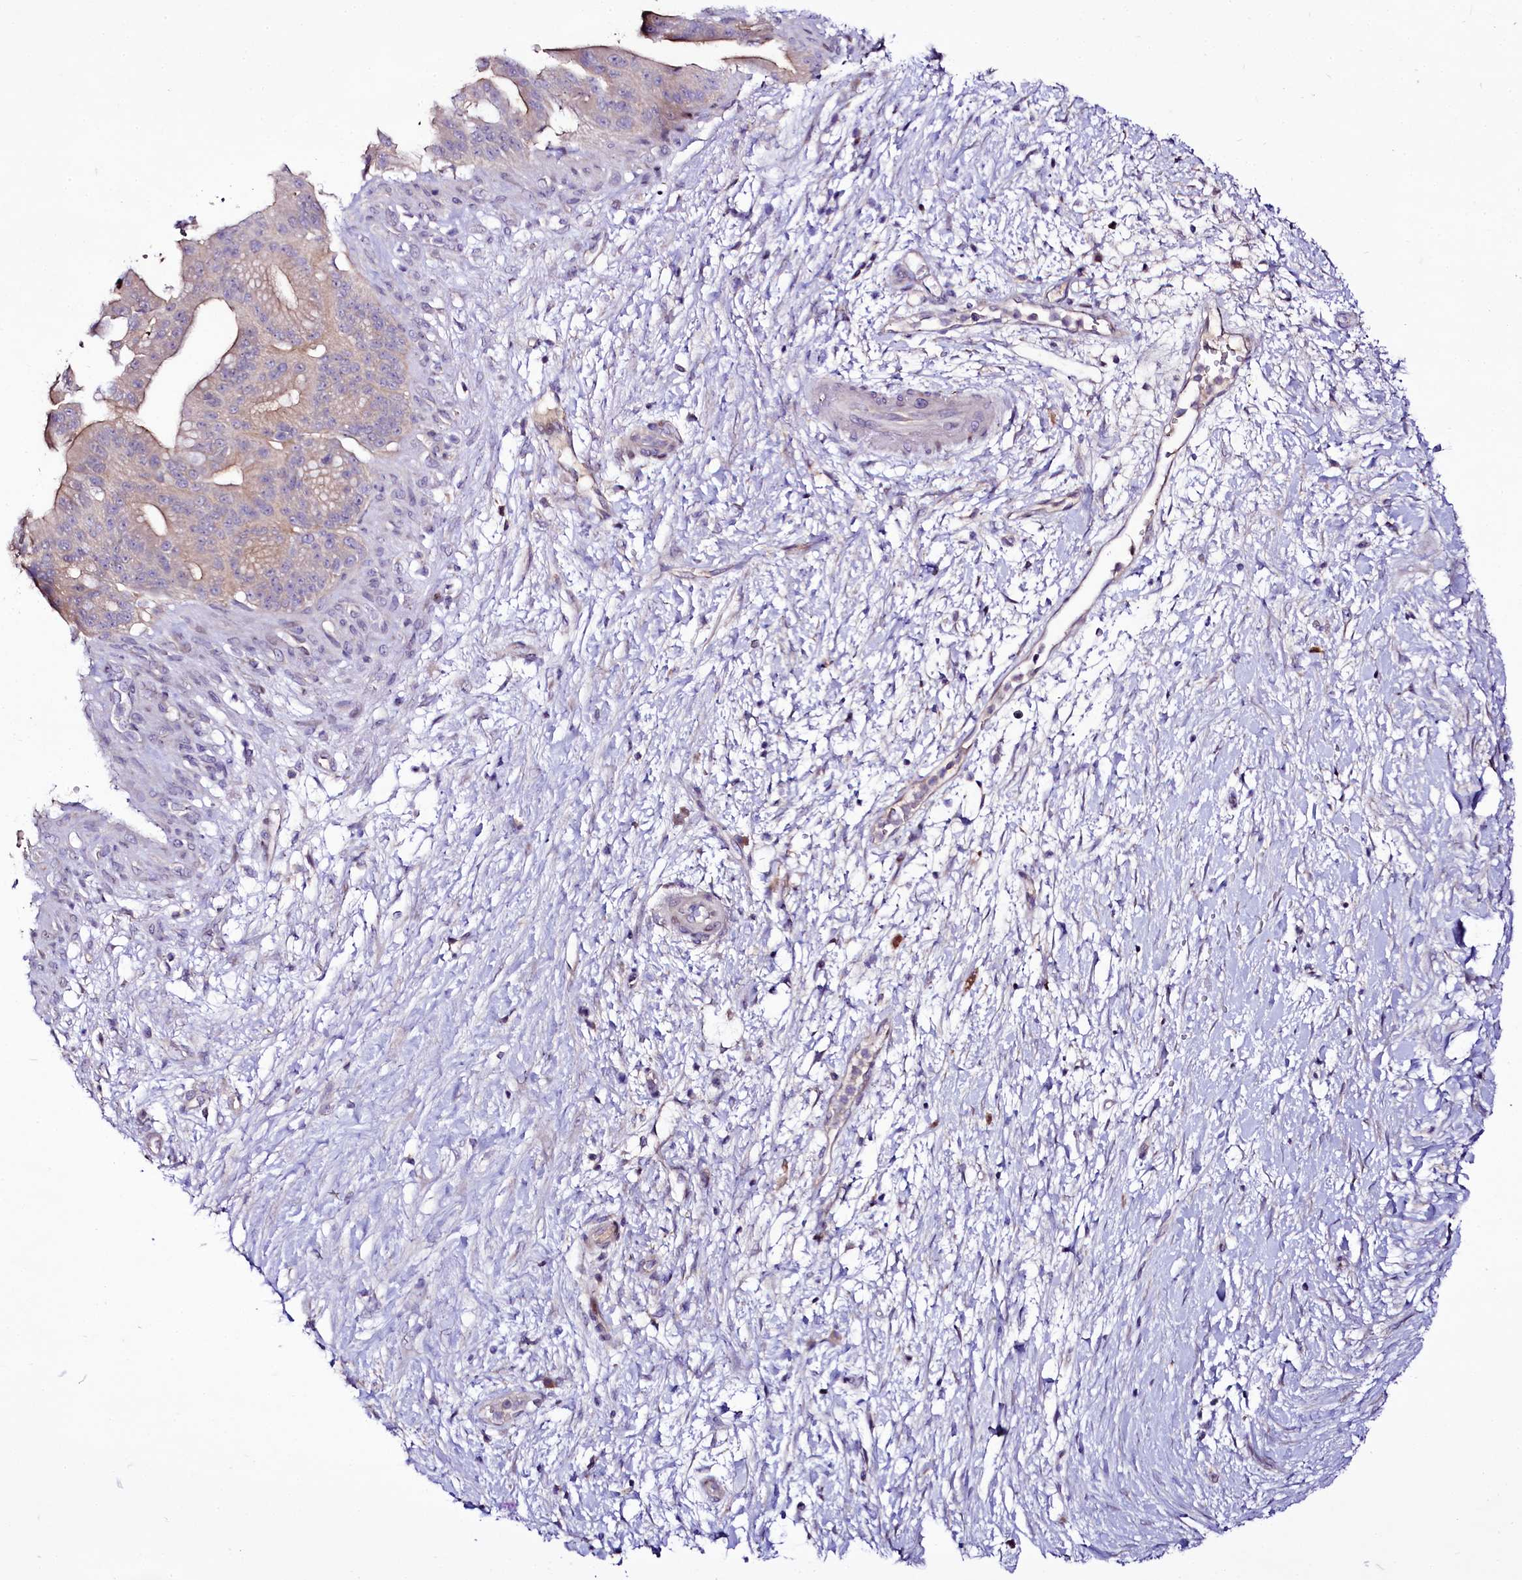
{"staining": {"intensity": "weak", "quantity": "<25%", "location": "cytoplasmic/membranous"}, "tissue": "pancreatic cancer", "cell_type": "Tumor cells", "image_type": "cancer", "snomed": [{"axis": "morphology", "description": "Adenocarcinoma, NOS"}, {"axis": "topography", "description": "Pancreas"}], "caption": "A high-resolution image shows immunohistochemistry staining of pancreatic cancer (adenocarcinoma), which displays no significant positivity in tumor cells.", "gene": "ZC3H12C", "patient": {"sex": "male", "age": 68}}